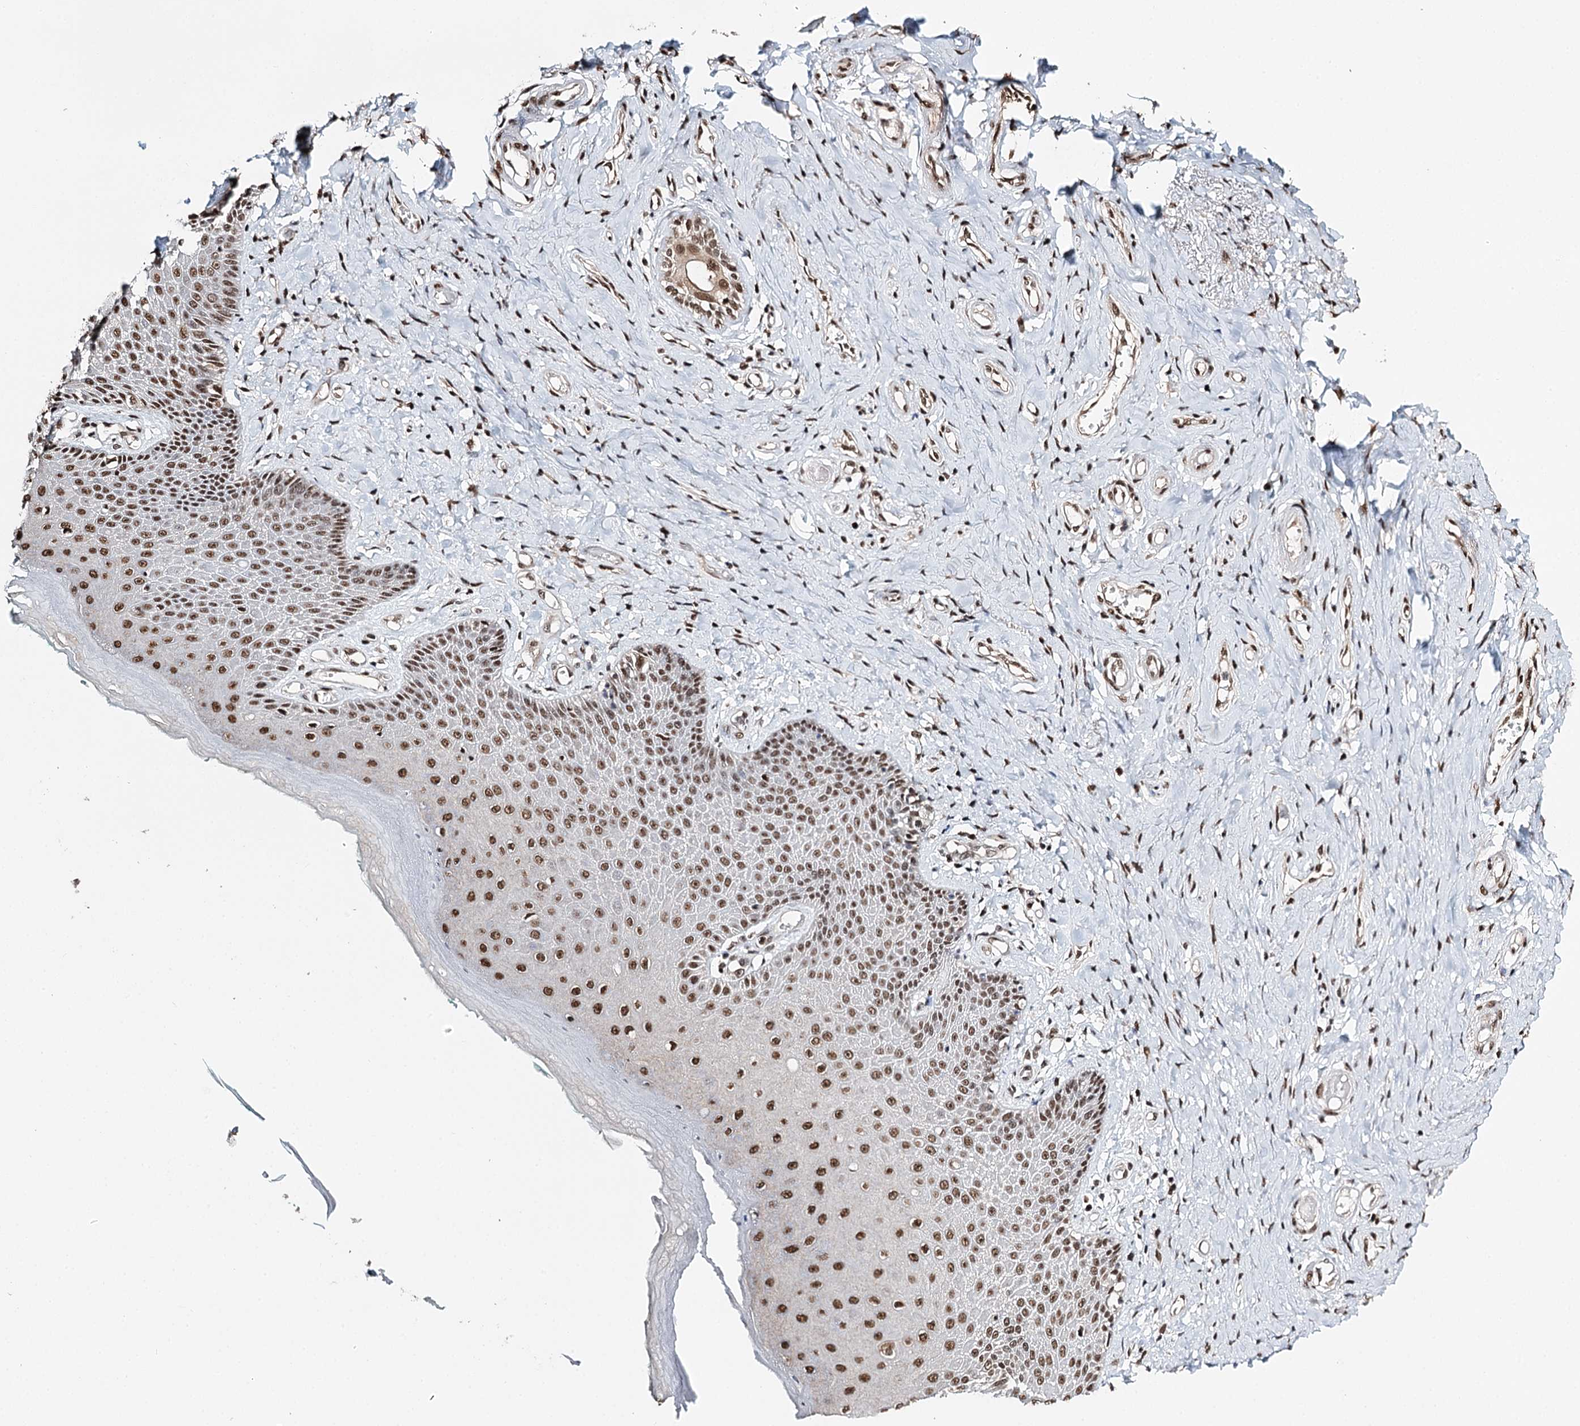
{"staining": {"intensity": "moderate", "quantity": ">75%", "location": "nuclear"}, "tissue": "skin", "cell_type": "Epidermal cells", "image_type": "normal", "snomed": [{"axis": "morphology", "description": "Normal tissue, NOS"}, {"axis": "topography", "description": "Anal"}], "caption": "Brown immunohistochemical staining in benign human skin displays moderate nuclear positivity in approximately >75% of epidermal cells.", "gene": "RPS27A", "patient": {"sex": "male", "age": 78}}